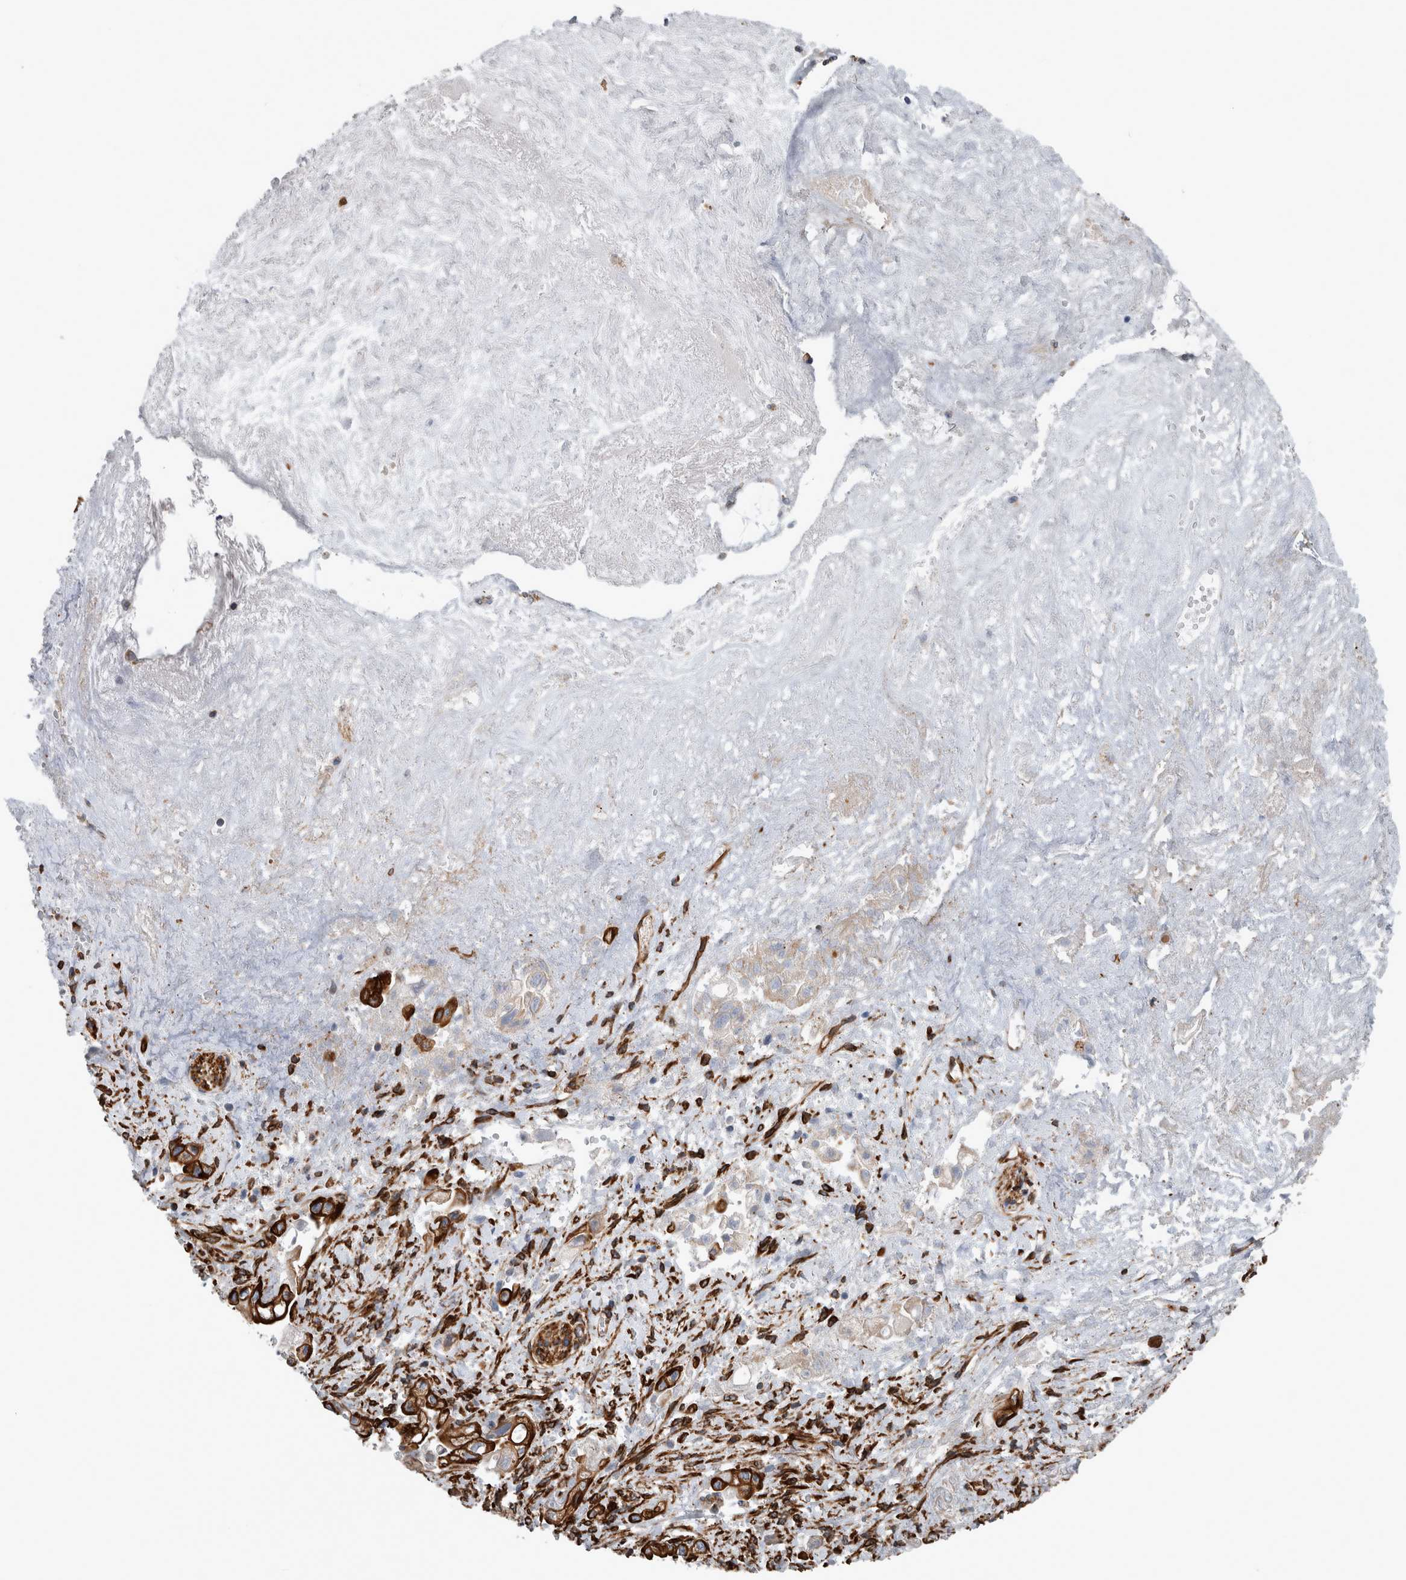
{"staining": {"intensity": "strong", "quantity": ">75%", "location": "cytoplasmic/membranous"}, "tissue": "pancreatic cancer", "cell_type": "Tumor cells", "image_type": "cancer", "snomed": [{"axis": "morphology", "description": "Adenocarcinoma, NOS"}, {"axis": "topography", "description": "Pancreas"}], "caption": "Strong cytoplasmic/membranous staining is seen in about >75% of tumor cells in adenocarcinoma (pancreatic).", "gene": "PLEC", "patient": {"sex": "male", "age": 58}}